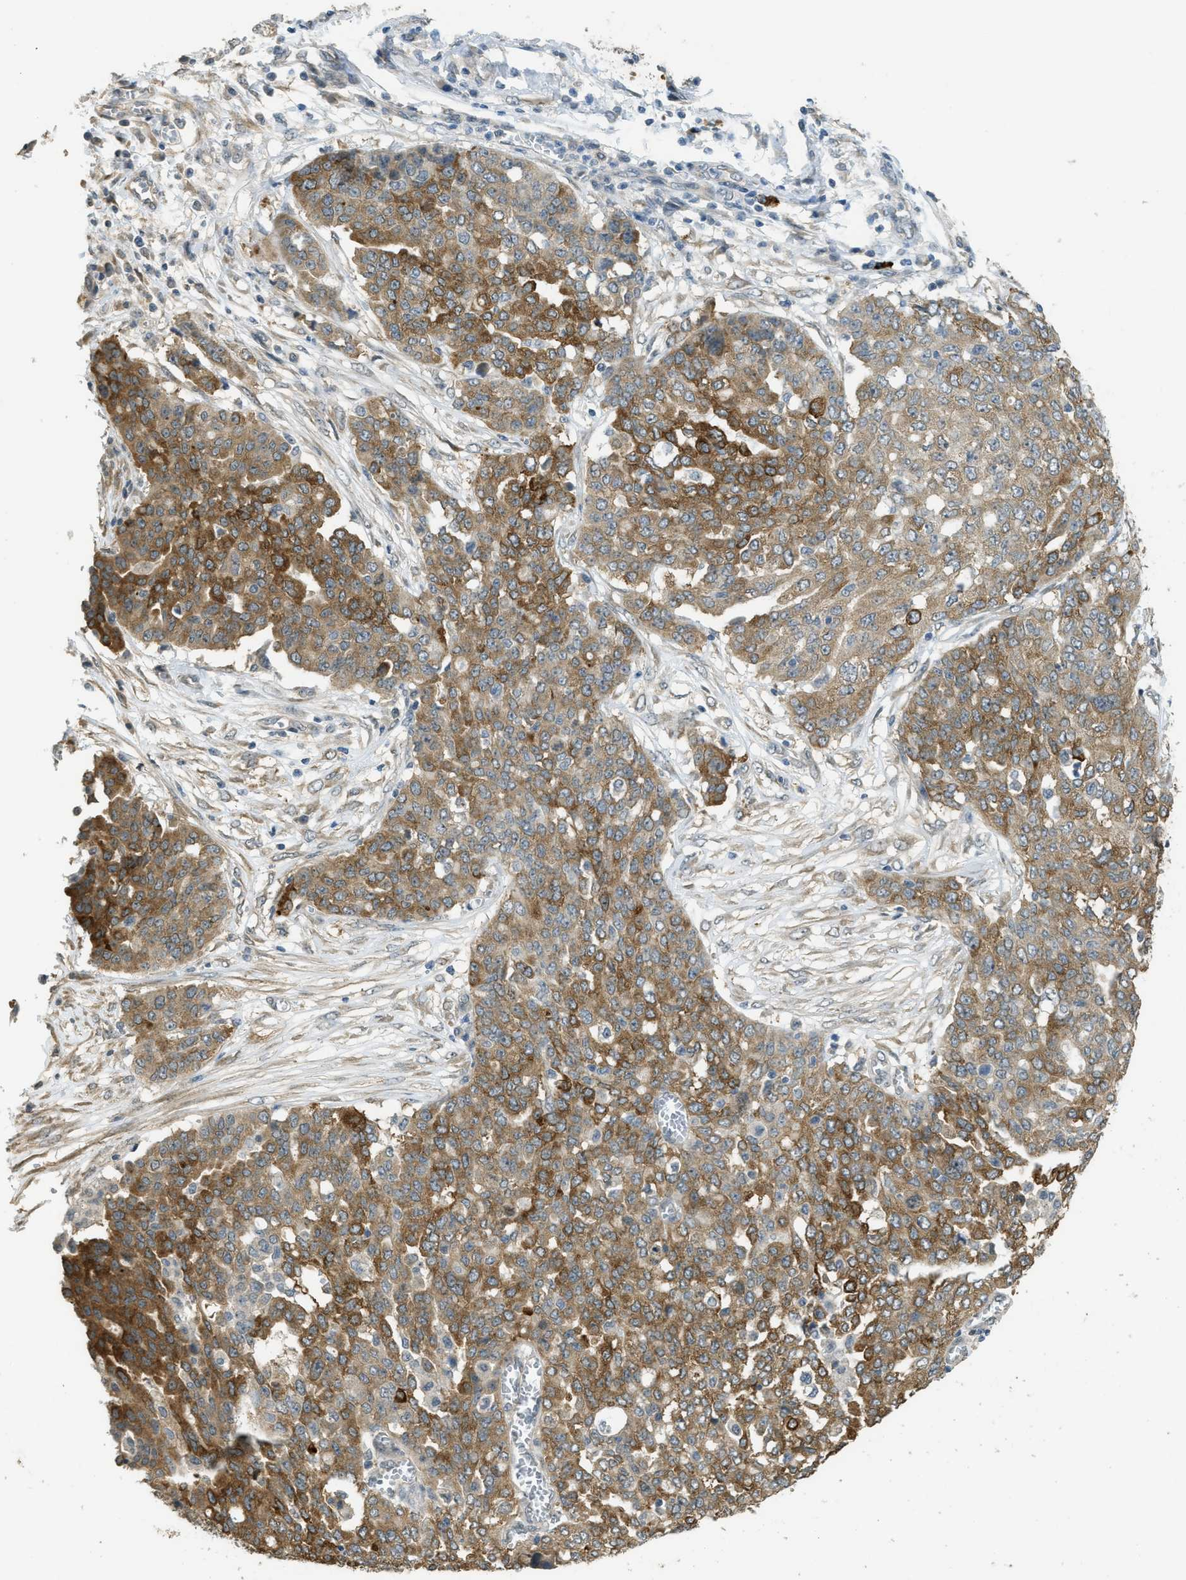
{"staining": {"intensity": "moderate", "quantity": "25%-75%", "location": "cytoplasmic/membranous"}, "tissue": "ovarian cancer", "cell_type": "Tumor cells", "image_type": "cancer", "snomed": [{"axis": "morphology", "description": "Cystadenocarcinoma, serous, NOS"}, {"axis": "topography", "description": "Soft tissue"}, {"axis": "topography", "description": "Ovary"}], "caption": "This histopathology image shows immunohistochemistry (IHC) staining of ovarian serous cystadenocarcinoma, with medium moderate cytoplasmic/membranous positivity in about 25%-75% of tumor cells.", "gene": "IGF2BP2", "patient": {"sex": "female", "age": 57}}